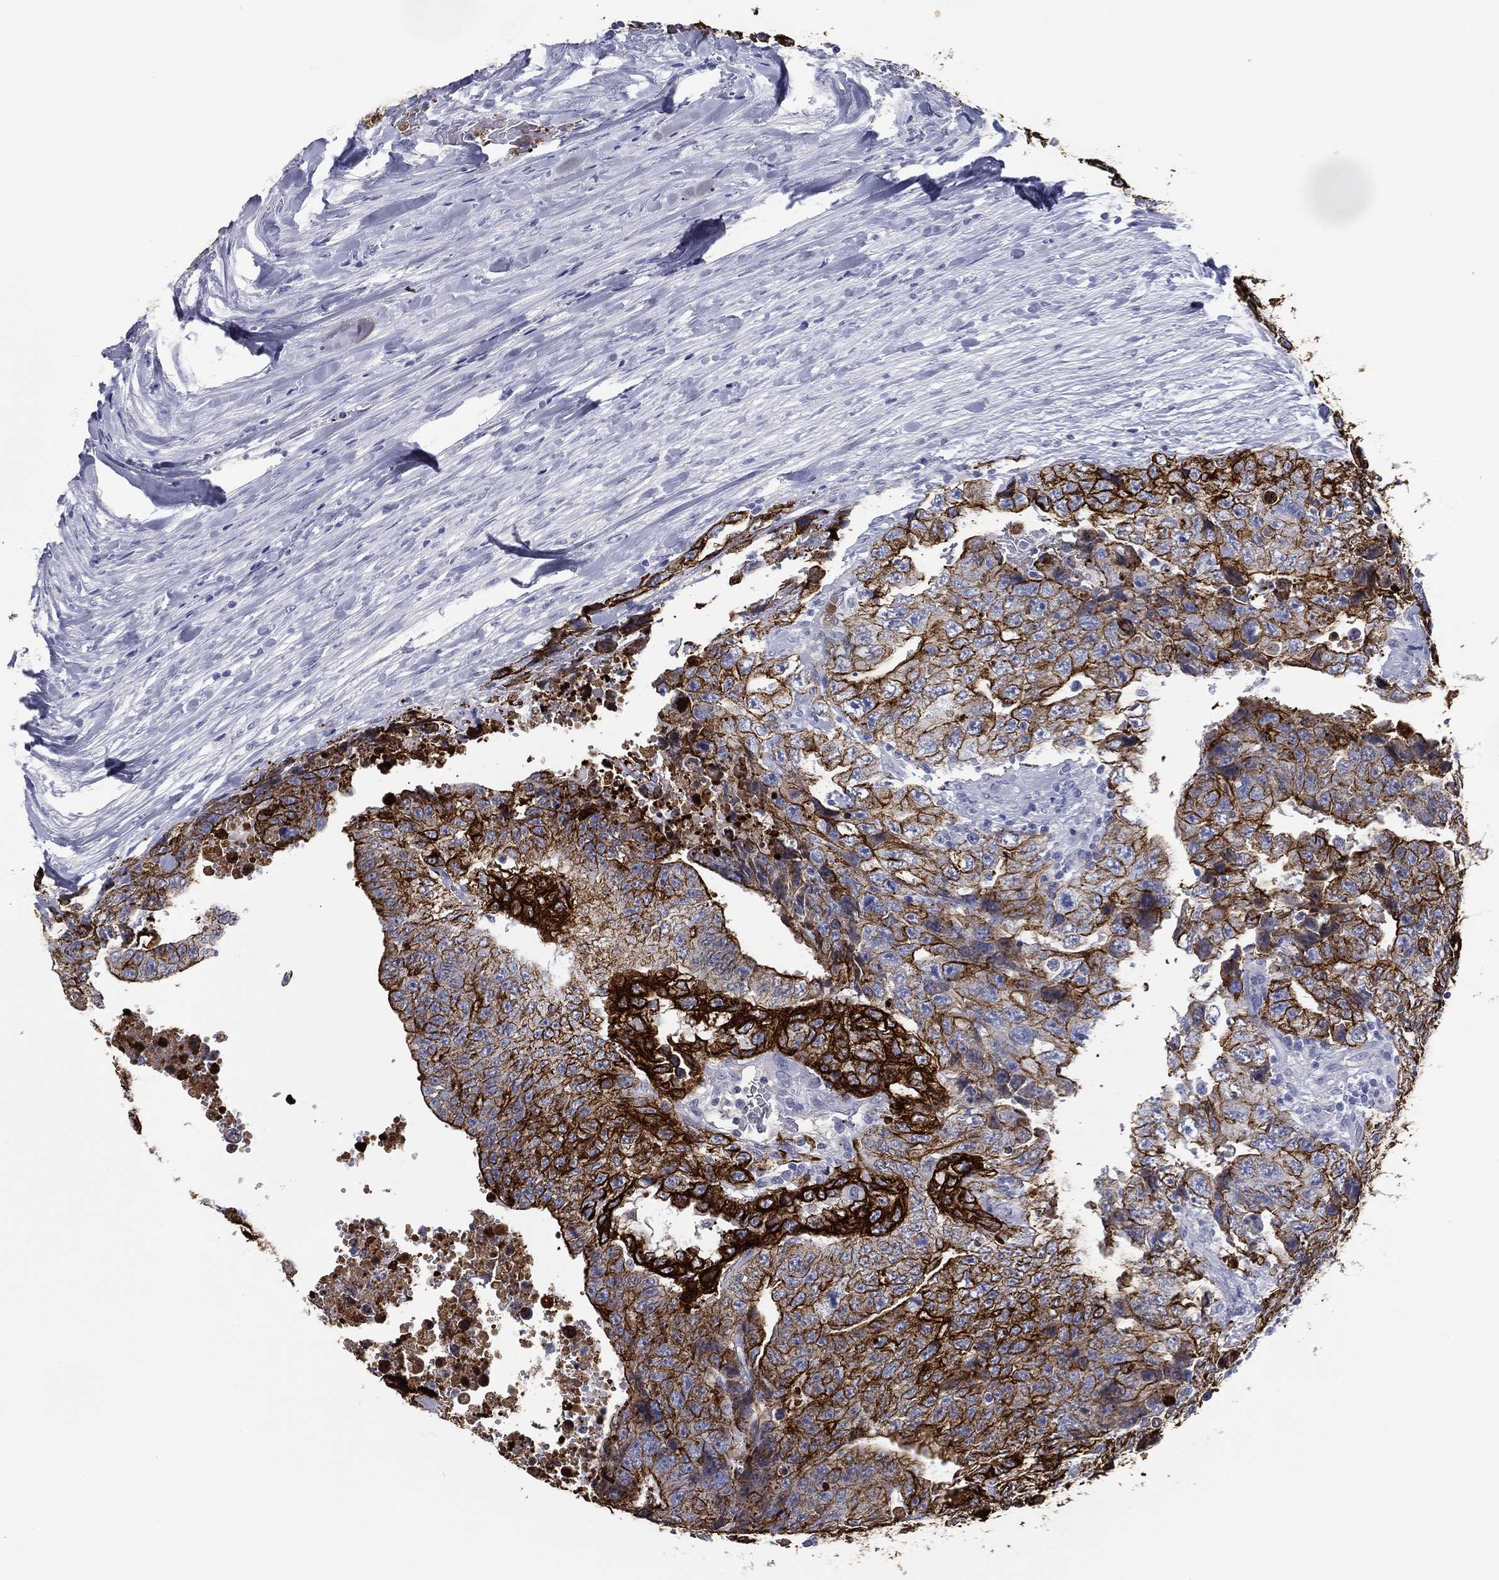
{"staining": {"intensity": "strong", "quantity": ">75%", "location": "cytoplasmic/membranous"}, "tissue": "testis cancer", "cell_type": "Tumor cells", "image_type": "cancer", "snomed": [{"axis": "morphology", "description": "Carcinoma, Embryonal, NOS"}, {"axis": "topography", "description": "Testis"}], "caption": "Approximately >75% of tumor cells in embryonal carcinoma (testis) exhibit strong cytoplasmic/membranous protein positivity as visualized by brown immunohistochemical staining.", "gene": "KRT7", "patient": {"sex": "male", "age": 24}}